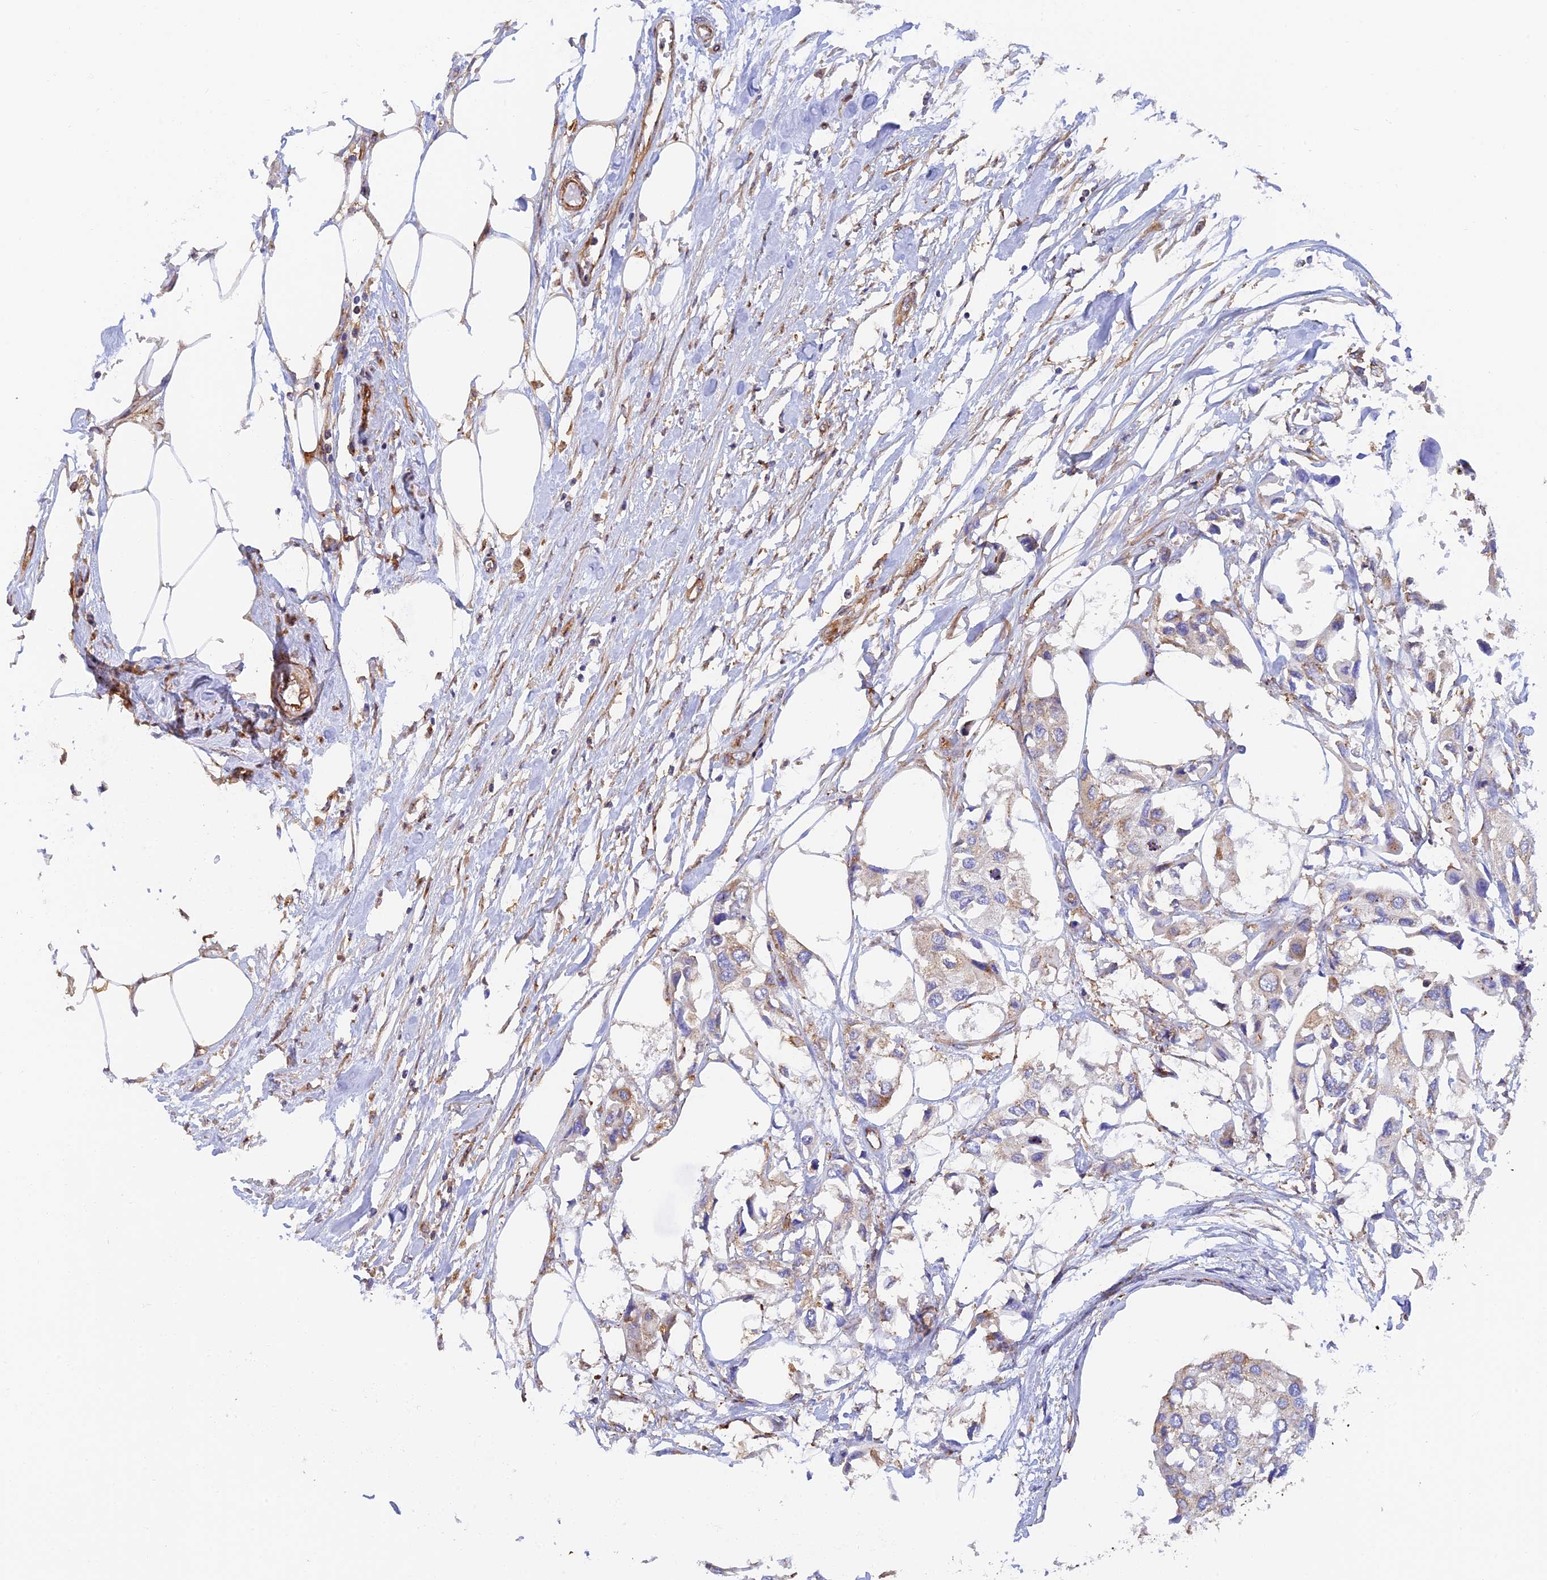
{"staining": {"intensity": "weak", "quantity": "25%-75%", "location": "cytoplasmic/membranous"}, "tissue": "urothelial cancer", "cell_type": "Tumor cells", "image_type": "cancer", "snomed": [{"axis": "morphology", "description": "Urothelial carcinoma, High grade"}, {"axis": "topography", "description": "Urinary bladder"}], "caption": "The photomicrograph demonstrates immunohistochemical staining of urothelial carcinoma (high-grade). There is weak cytoplasmic/membranous expression is present in approximately 25%-75% of tumor cells. Using DAB (brown) and hematoxylin (blue) stains, captured at high magnification using brightfield microscopy.", "gene": "DCTN2", "patient": {"sex": "male", "age": 64}}